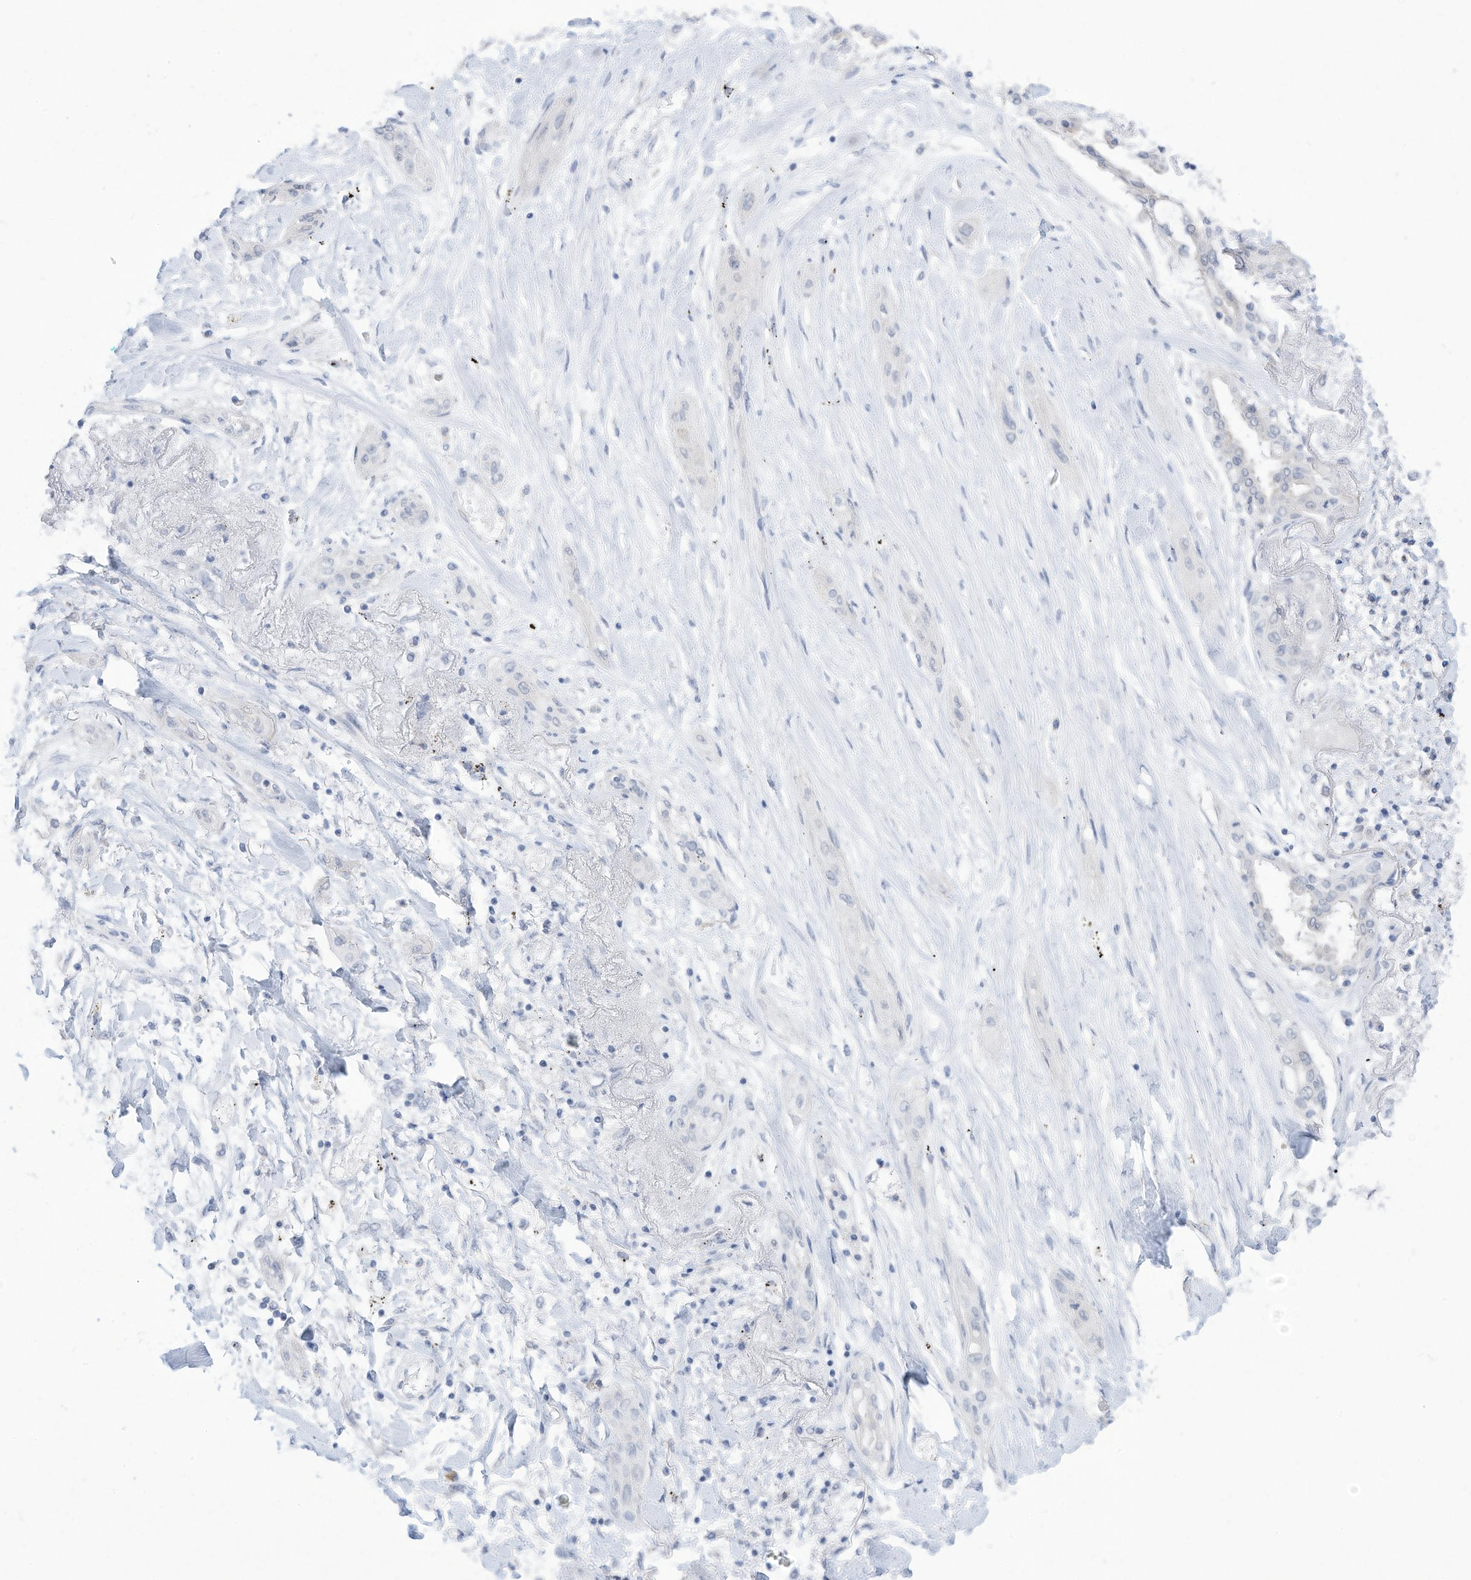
{"staining": {"intensity": "negative", "quantity": "none", "location": "none"}, "tissue": "lung cancer", "cell_type": "Tumor cells", "image_type": "cancer", "snomed": [{"axis": "morphology", "description": "Squamous cell carcinoma, NOS"}, {"axis": "topography", "description": "Lung"}], "caption": "Histopathology image shows no protein expression in tumor cells of lung cancer (squamous cell carcinoma) tissue.", "gene": "OGT", "patient": {"sex": "female", "age": 47}}